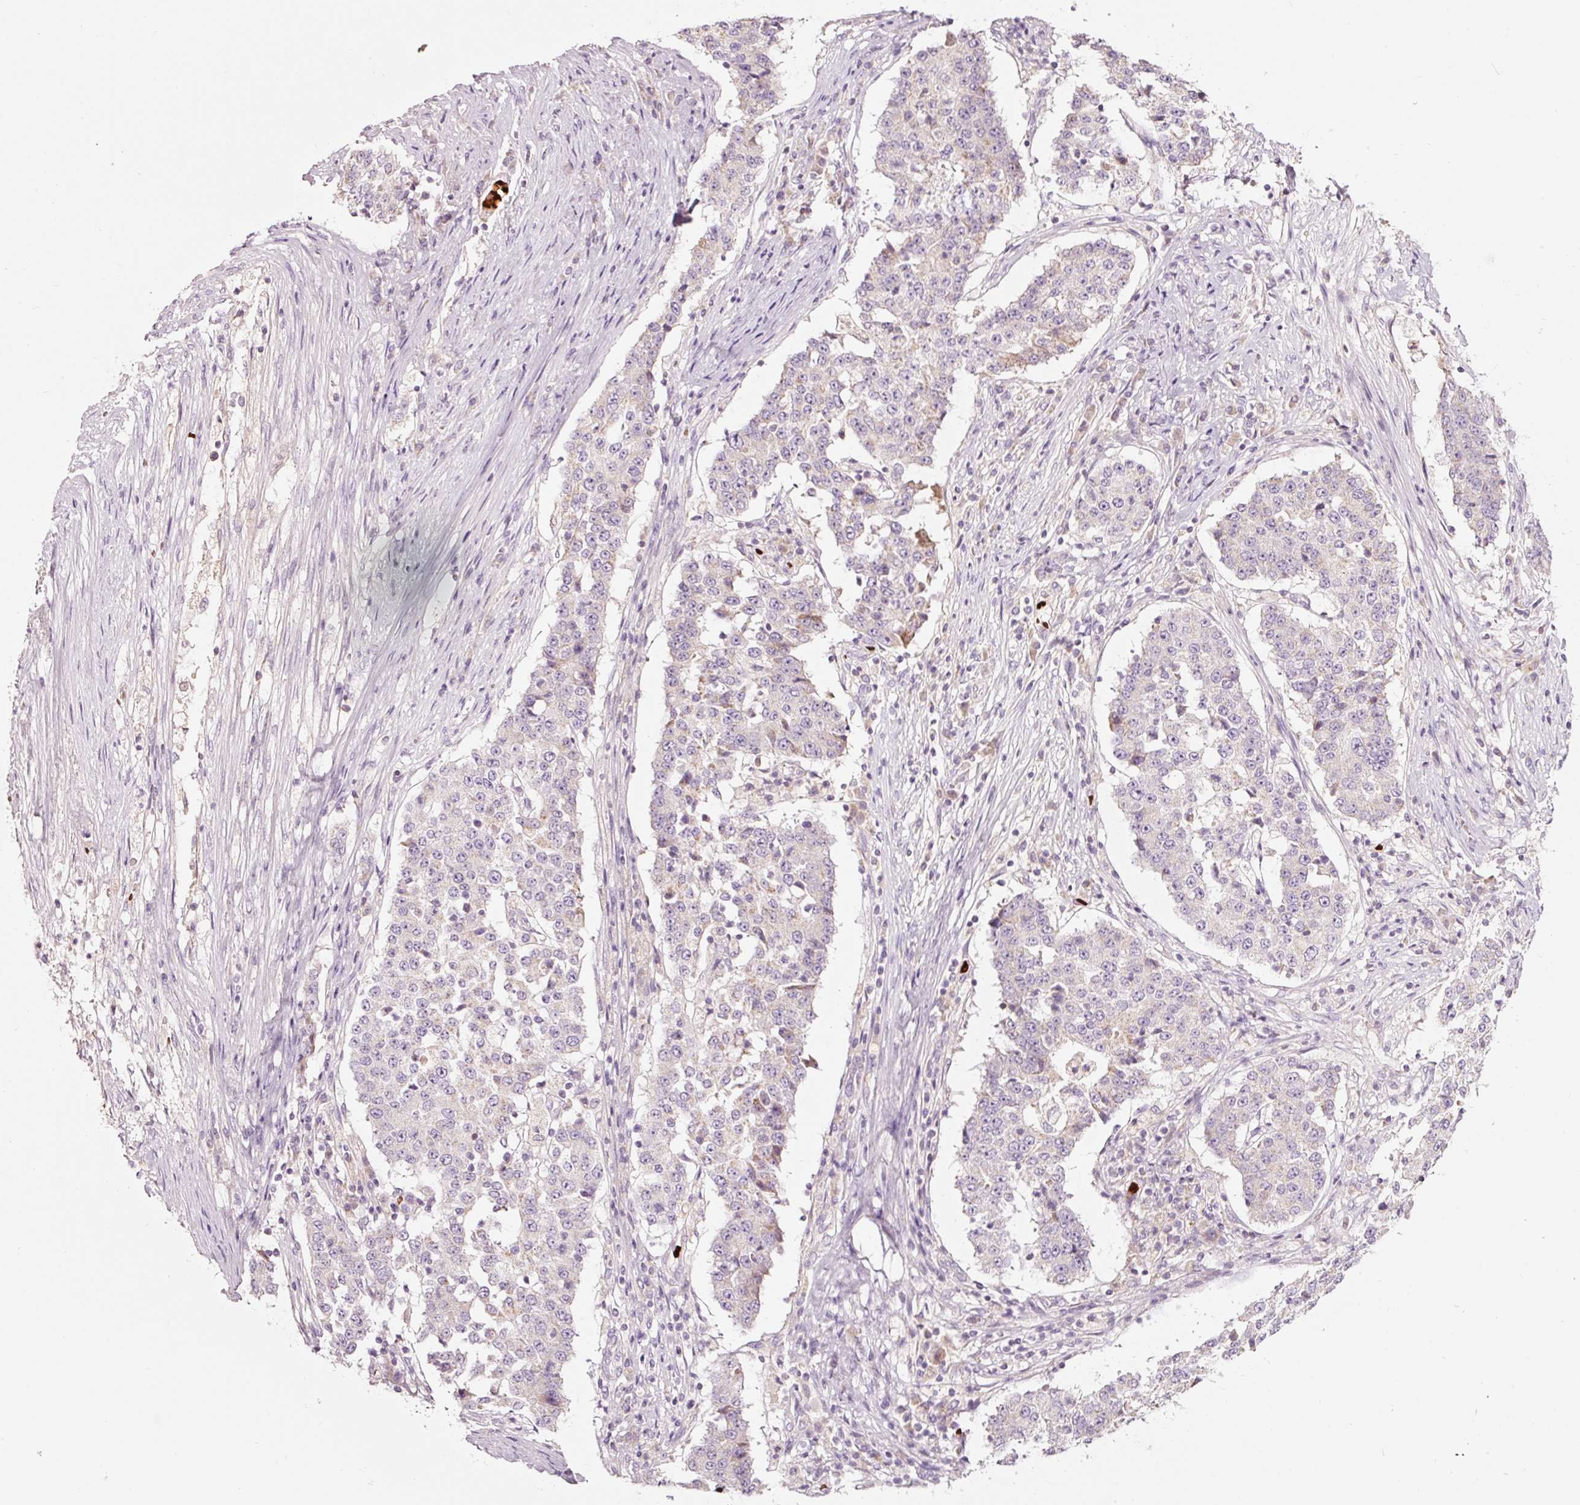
{"staining": {"intensity": "weak", "quantity": "<25%", "location": "cytoplasmic/membranous"}, "tissue": "stomach cancer", "cell_type": "Tumor cells", "image_type": "cancer", "snomed": [{"axis": "morphology", "description": "Adenocarcinoma, NOS"}, {"axis": "topography", "description": "Stomach"}], "caption": "An IHC micrograph of stomach cancer (adenocarcinoma) is shown. There is no staining in tumor cells of stomach cancer (adenocarcinoma).", "gene": "LDHAL6B", "patient": {"sex": "male", "age": 59}}